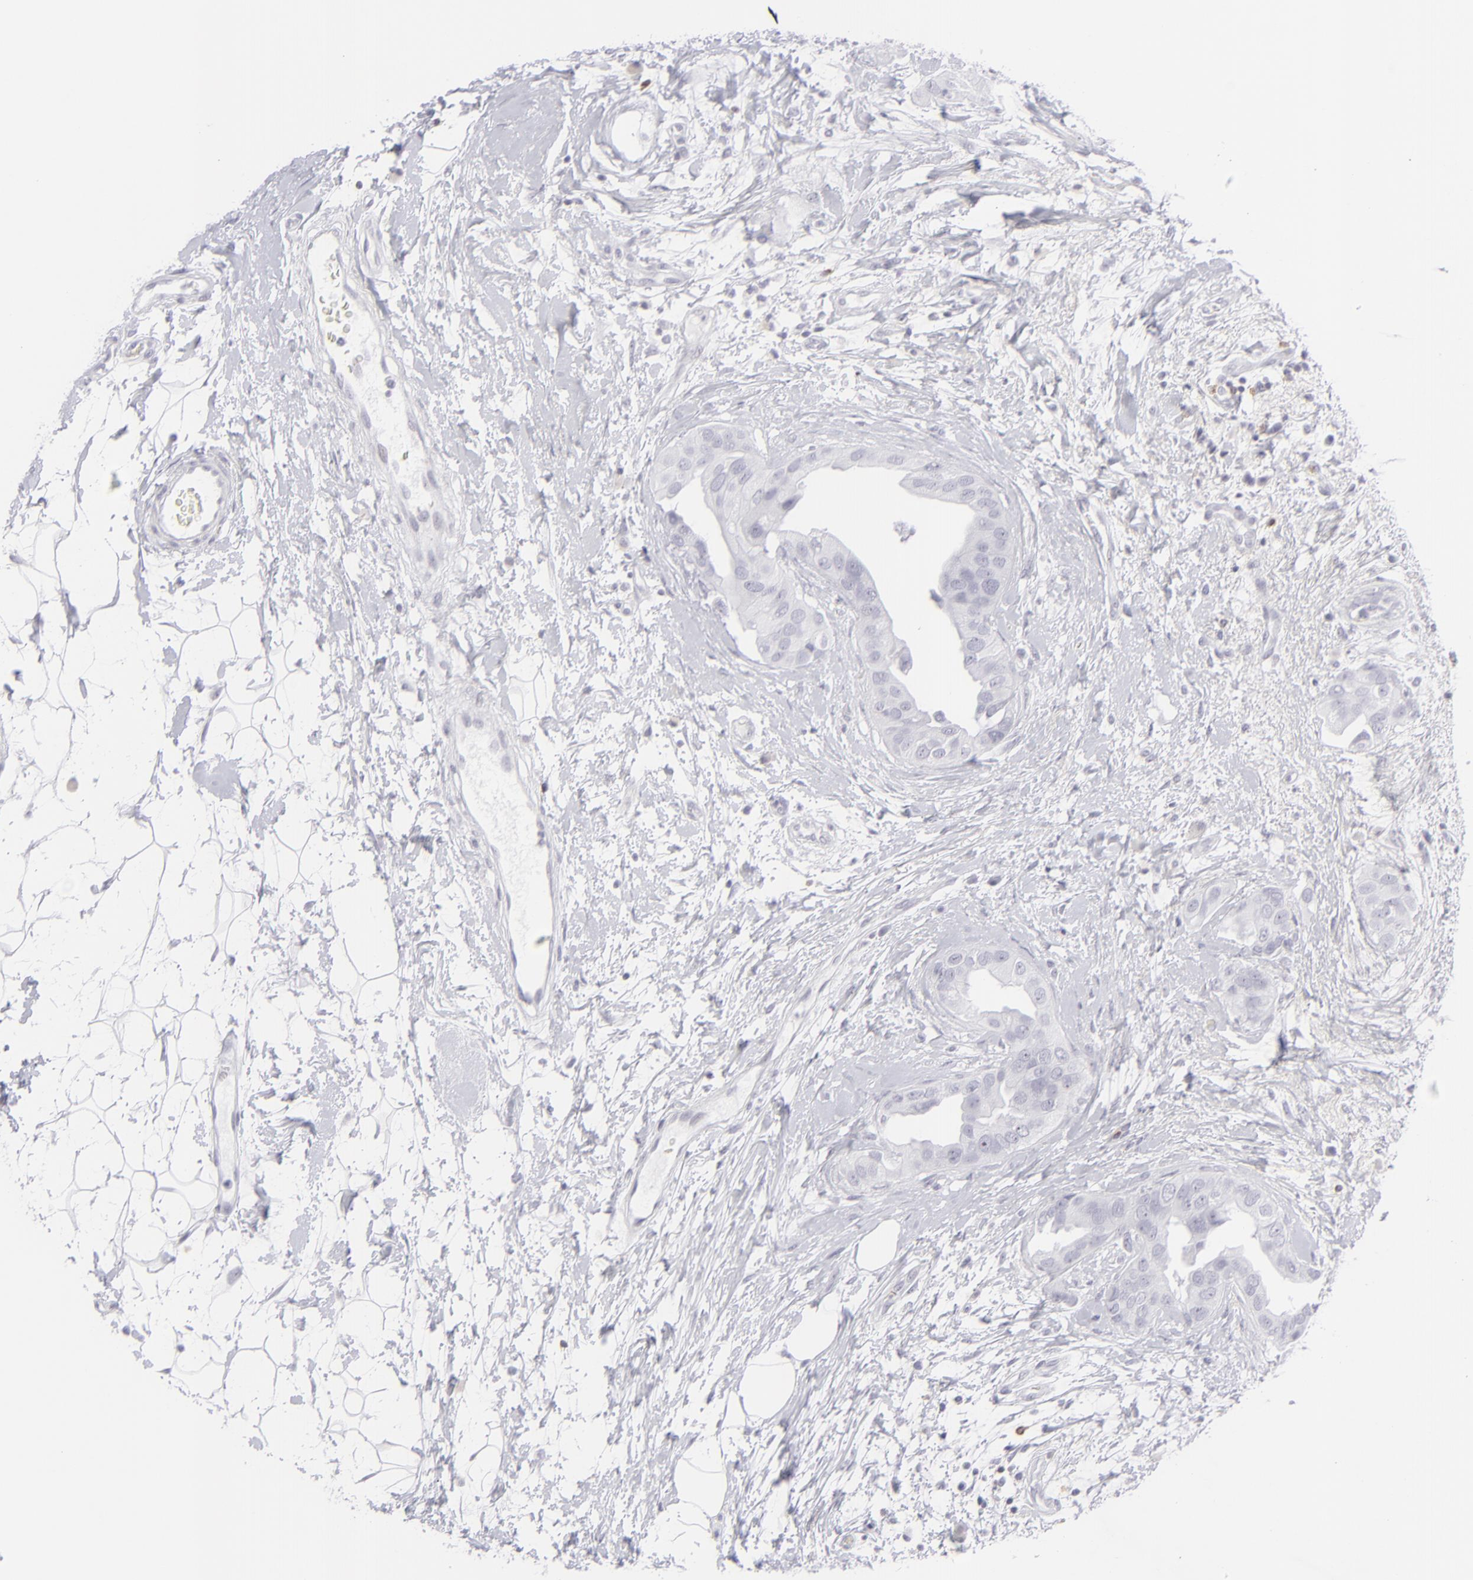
{"staining": {"intensity": "negative", "quantity": "none", "location": "none"}, "tissue": "breast cancer", "cell_type": "Tumor cells", "image_type": "cancer", "snomed": [{"axis": "morphology", "description": "Duct carcinoma"}, {"axis": "topography", "description": "Breast"}], "caption": "Immunohistochemistry micrograph of invasive ductal carcinoma (breast) stained for a protein (brown), which demonstrates no staining in tumor cells. (DAB IHC, high magnification).", "gene": "CD7", "patient": {"sex": "female", "age": 40}}